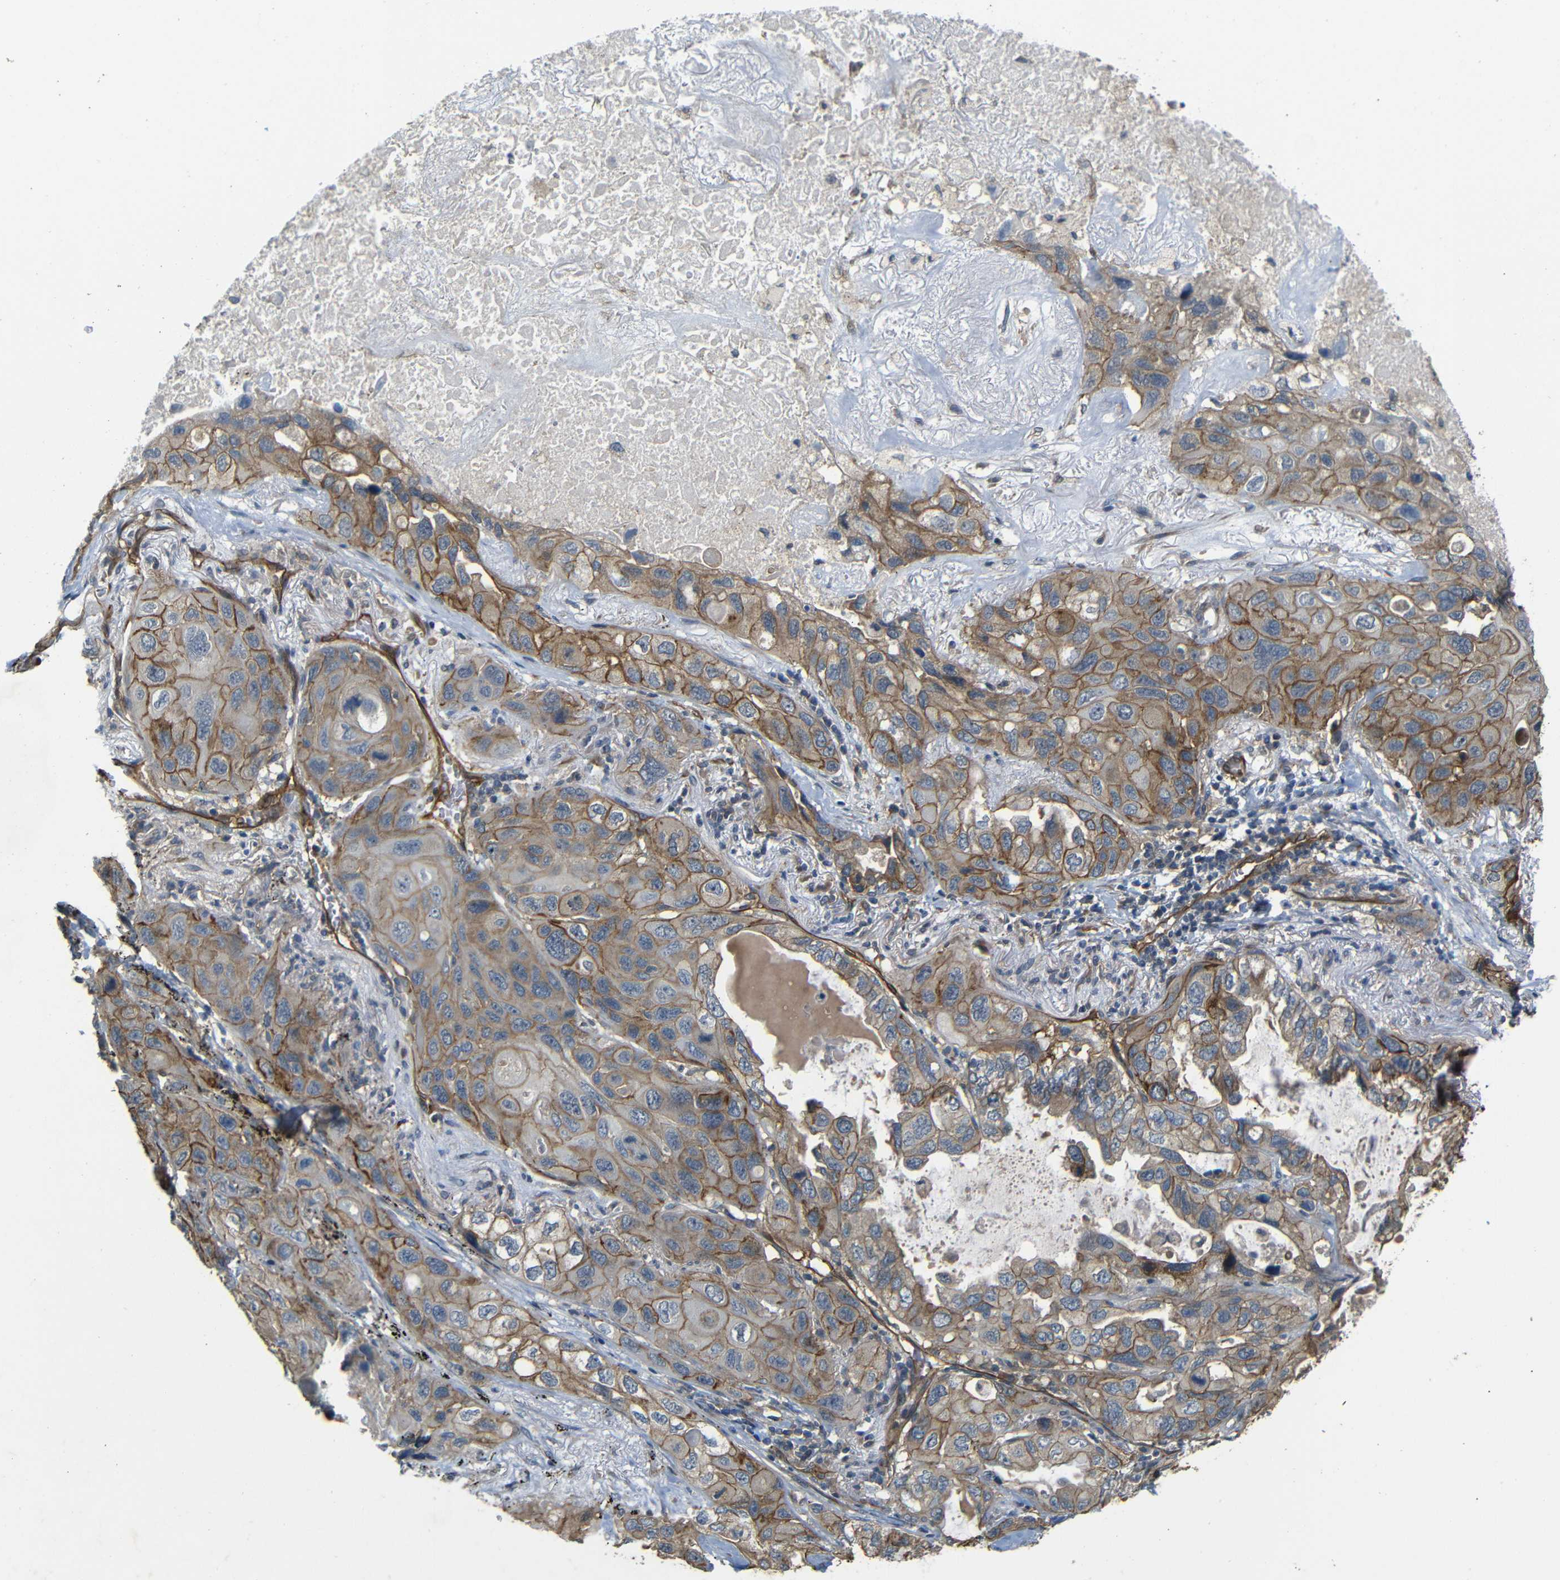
{"staining": {"intensity": "moderate", "quantity": ">75%", "location": "cytoplasmic/membranous"}, "tissue": "lung cancer", "cell_type": "Tumor cells", "image_type": "cancer", "snomed": [{"axis": "morphology", "description": "Squamous cell carcinoma, NOS"}, {"axis": "topography", "description": "Lung"}], "caption": "There is medium levels of moderate cytoplasmic/membranous expression in tumor cells of lung cancer (squamous cell carcinoma), as demonstrated by immunohistochemical staining (brown color).", "gene": "RELL1", "patient": {"sex": "female", "age": 73}}